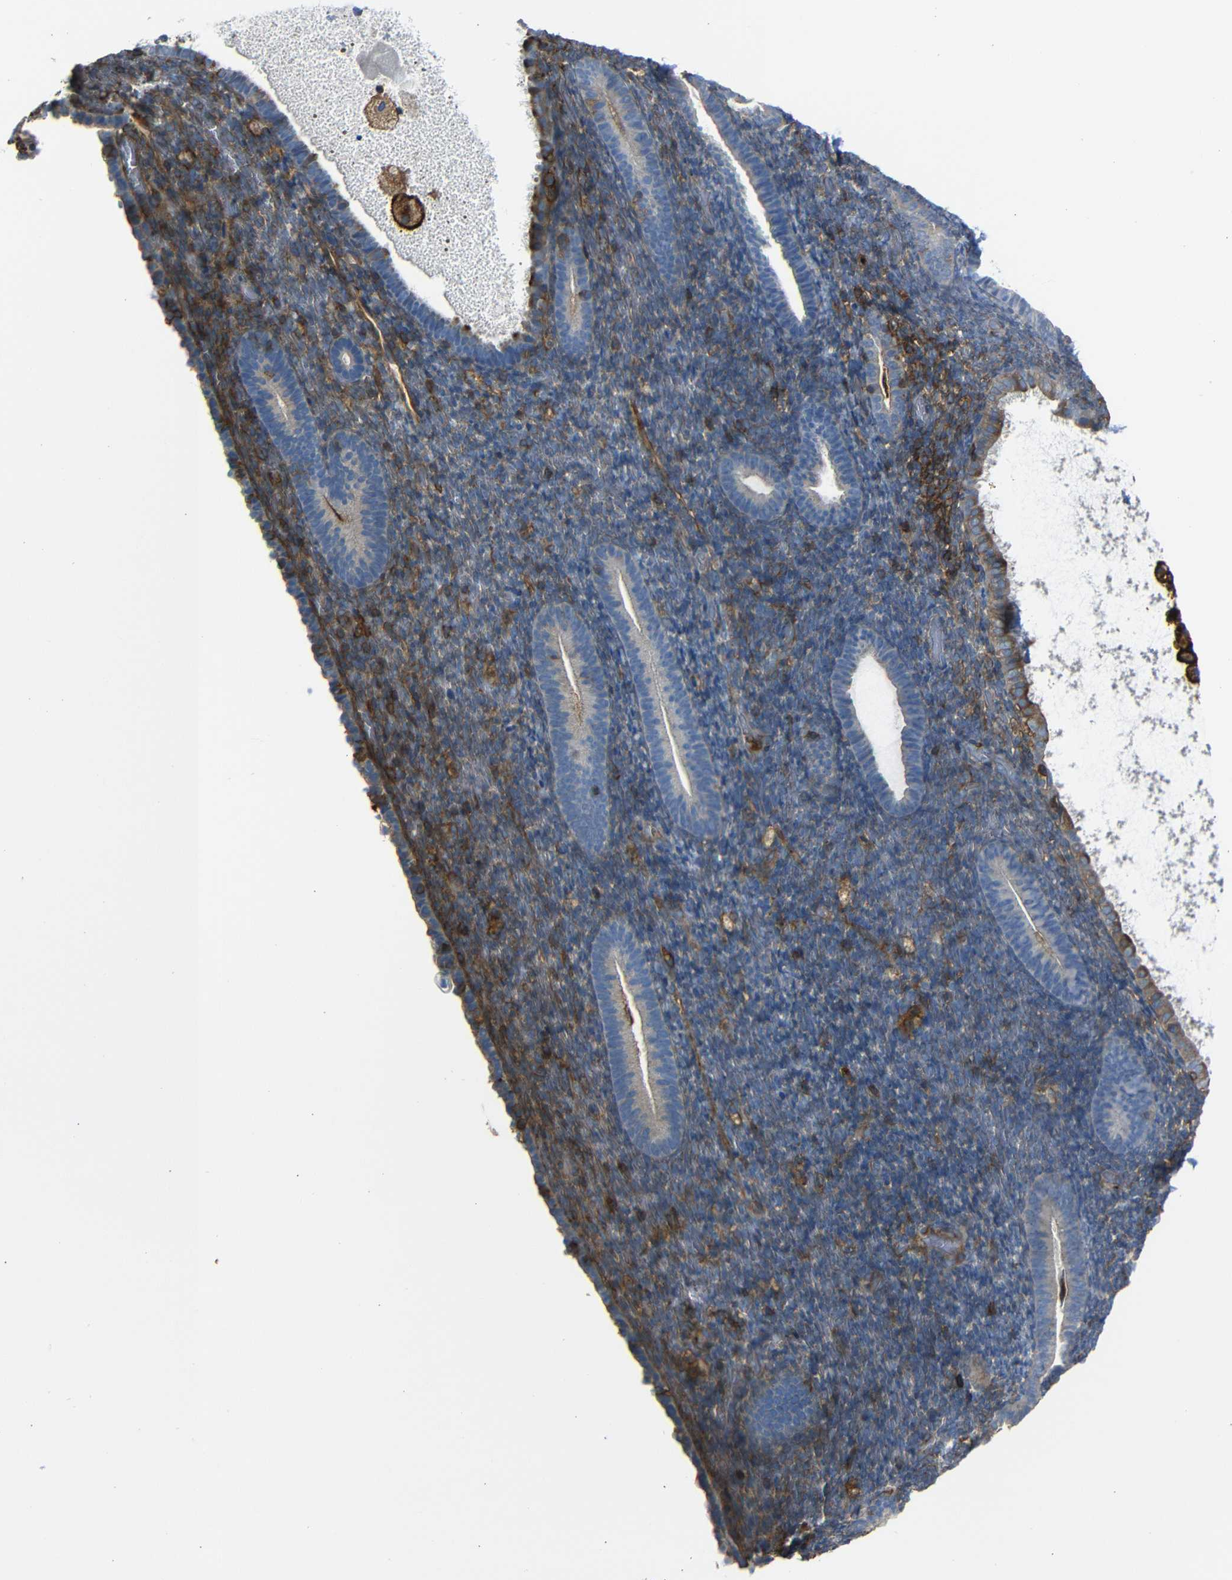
{"staining": {"intensity": "negative", "quantity": "none", "location": "none"}, "tissue": "endometrium", "cell_type": "Cells in endometrial stroma", "image_type": "normal", "snomed": [{"axis": "morphology", "description": "Normal tissue, NOS"}, {"axis": "topography", "description": "Endometrium"}], "caption": "A micrograph of endometrium stained for a protein reveals no brown staining in cells in endometrial stroma. (DAB (3,3'-diaminobenzidine) IHC visualized using brightfield microscopy, high magnification).", "gene": "ADGRE5", "patient": {"sex": "female", "age": 51}}